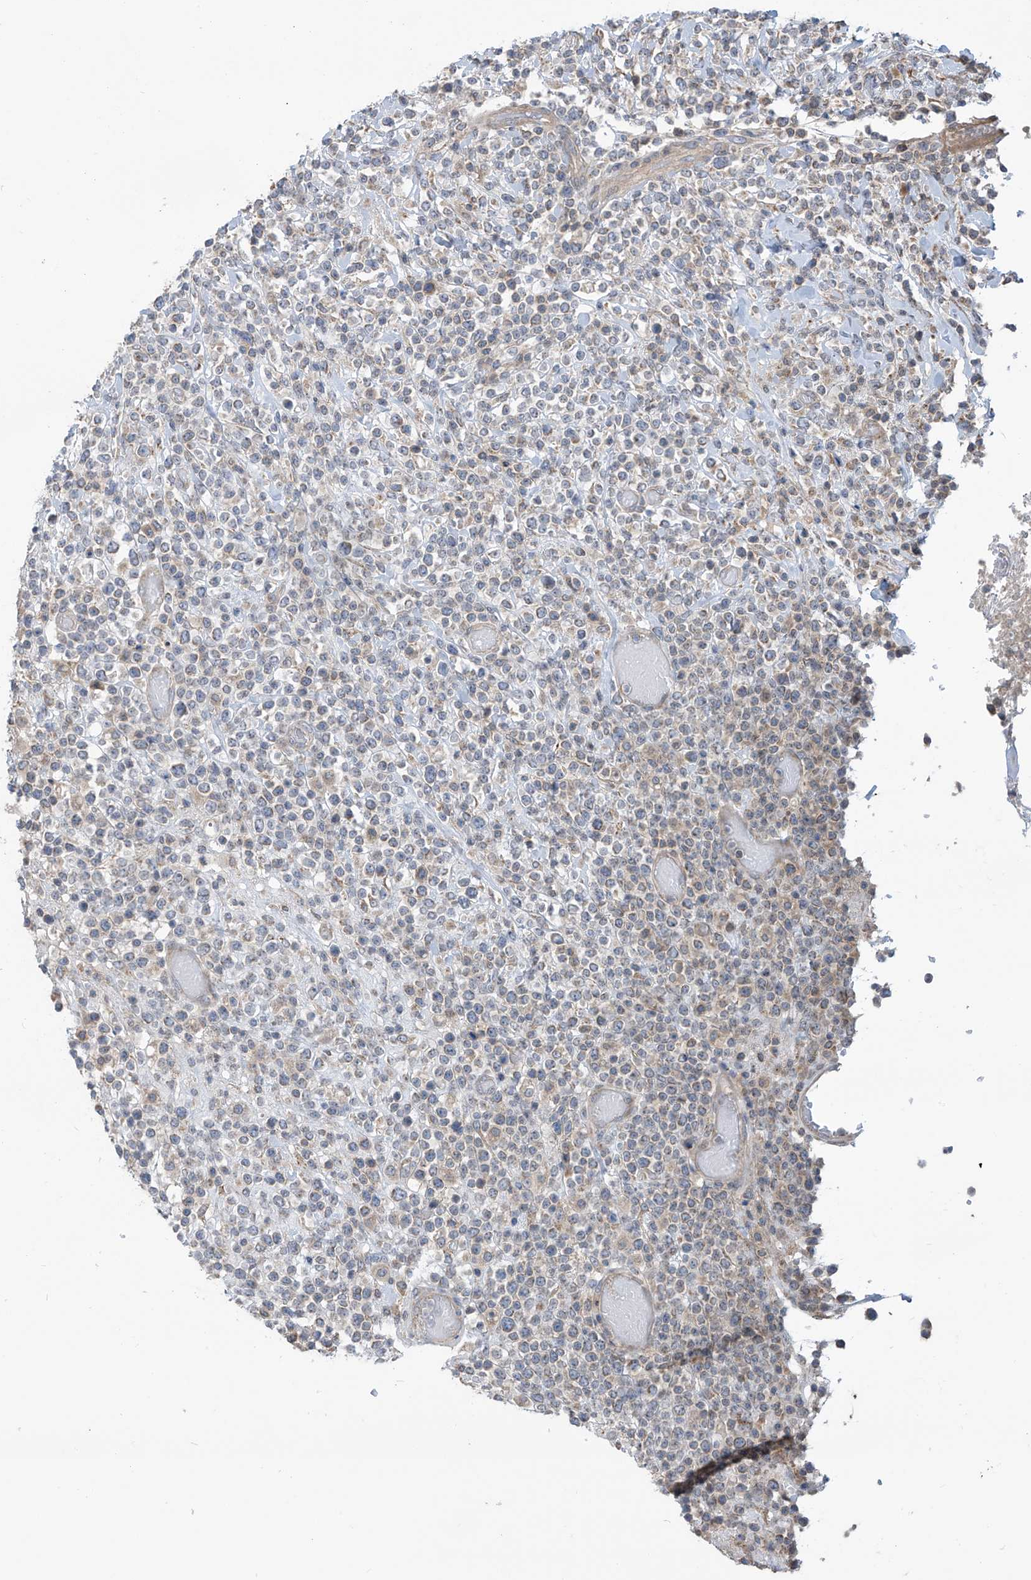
{"staining": {"intensity": "negative", "quantity": "none", "location": "none"}, "tissue": "lymphoma", "cell_type": "Tumor cells", "image_type": "cancer", "snomed": [{"axis": "morphology", "description": "Malignant lymphoma, non-Hodgkin's type, High grade"}, {"axis": "topography", "description": "Colon"}], "caption": "There is no significant expression in tumor cells of high-grade malignant lymphoma, non-Hodgkin's type.", "gene": "SCGB1D2", "patient": {"sex": "female", "age": 53}}